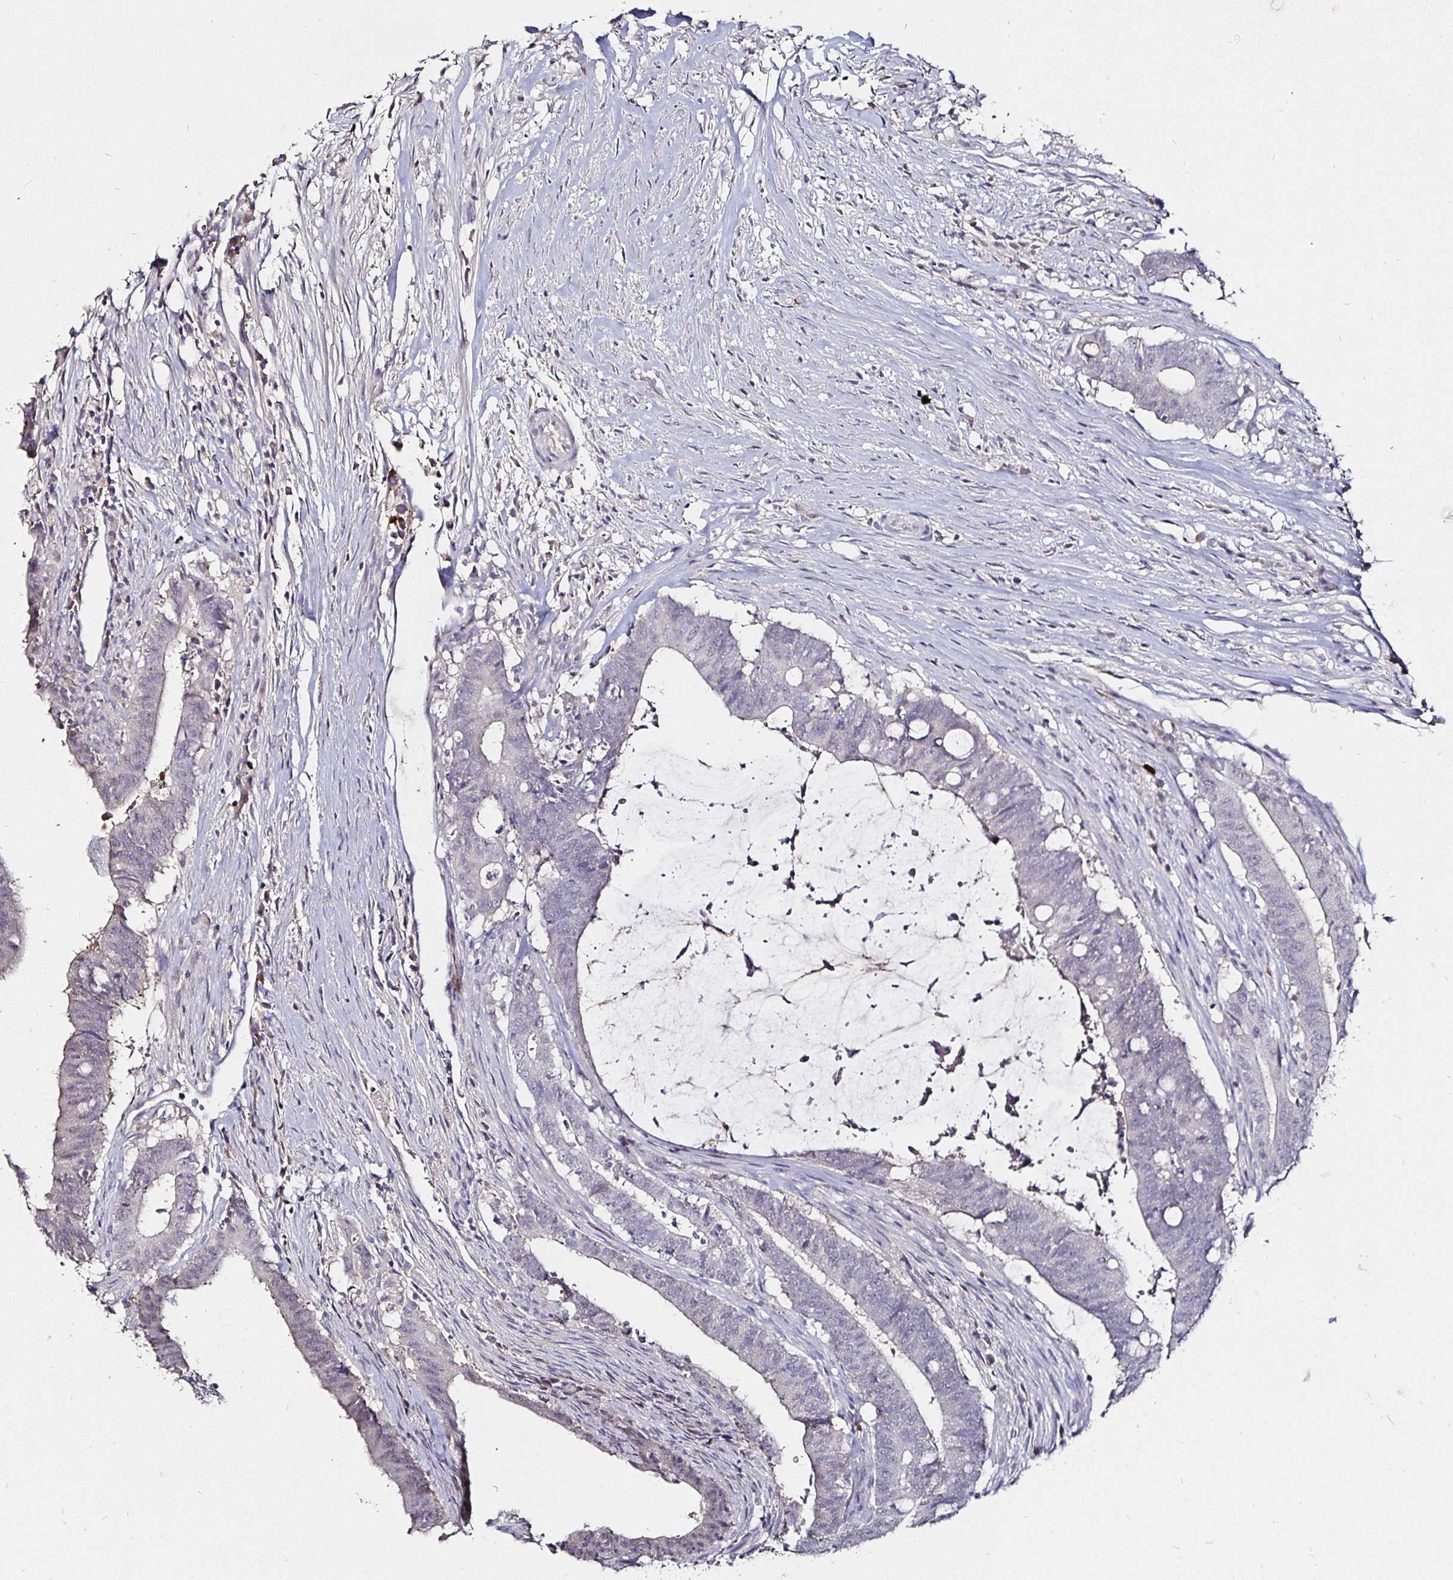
{"staining": {"intensity": "negative", "quantity": "none", "location": "none"}, "tissue": "colorectal cancer", "cell_type": "Tumor cells", "image_type": "cancer", "snomed": [{"axis": "morphology", "description": "Adenocarcinoma, NOS"}, {"axis": "topography", "description": "Colon"}], "caption": "The immunohistochemistry image has no significant positivity in tumor cells of colorectal cancer (adenocarcinoma) tissue.", "gene": "FAIM2", "patient": {"sex": "female", "age": 43}}